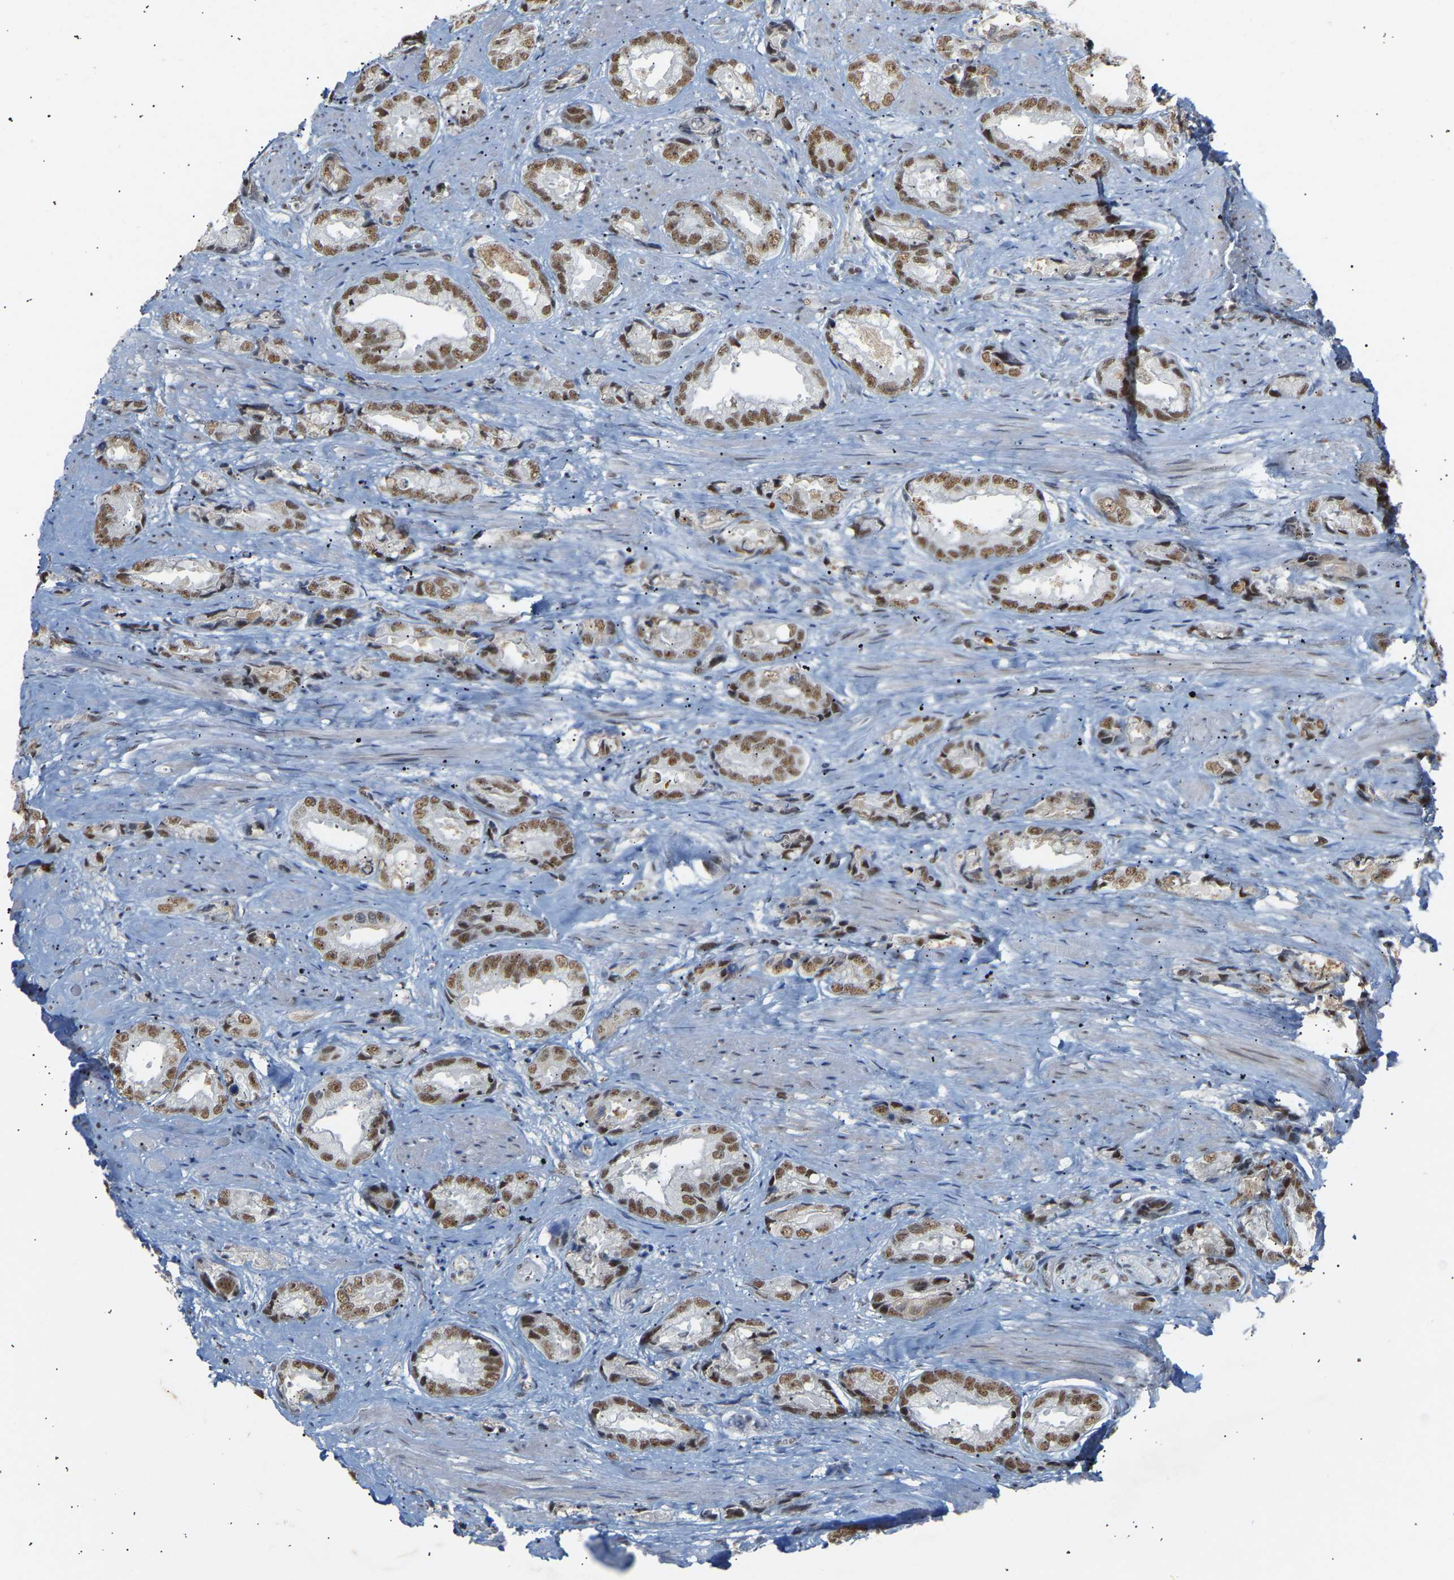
{"staining": {"intensity": "moderate", "quantity": ">75%", "location": "nuclear"}, "tissue": "prostate cancer", "cell_type": "Tumor cells", "image_type": "cancer", "snomed": [{"axis": "morphology", "description": "Adenocarcinoma, High grade"}, {"axis": "topography", "description": "Prostate"}], "caption": "The photomicrograph demonstrates staining of adenocarcinoma (high-grade) (prostate), revealing moderate nuclear protein positivity (brown color) within tumor cells.", "gene": "NELFB", "patient": {"sex": "male", "age": 61}}